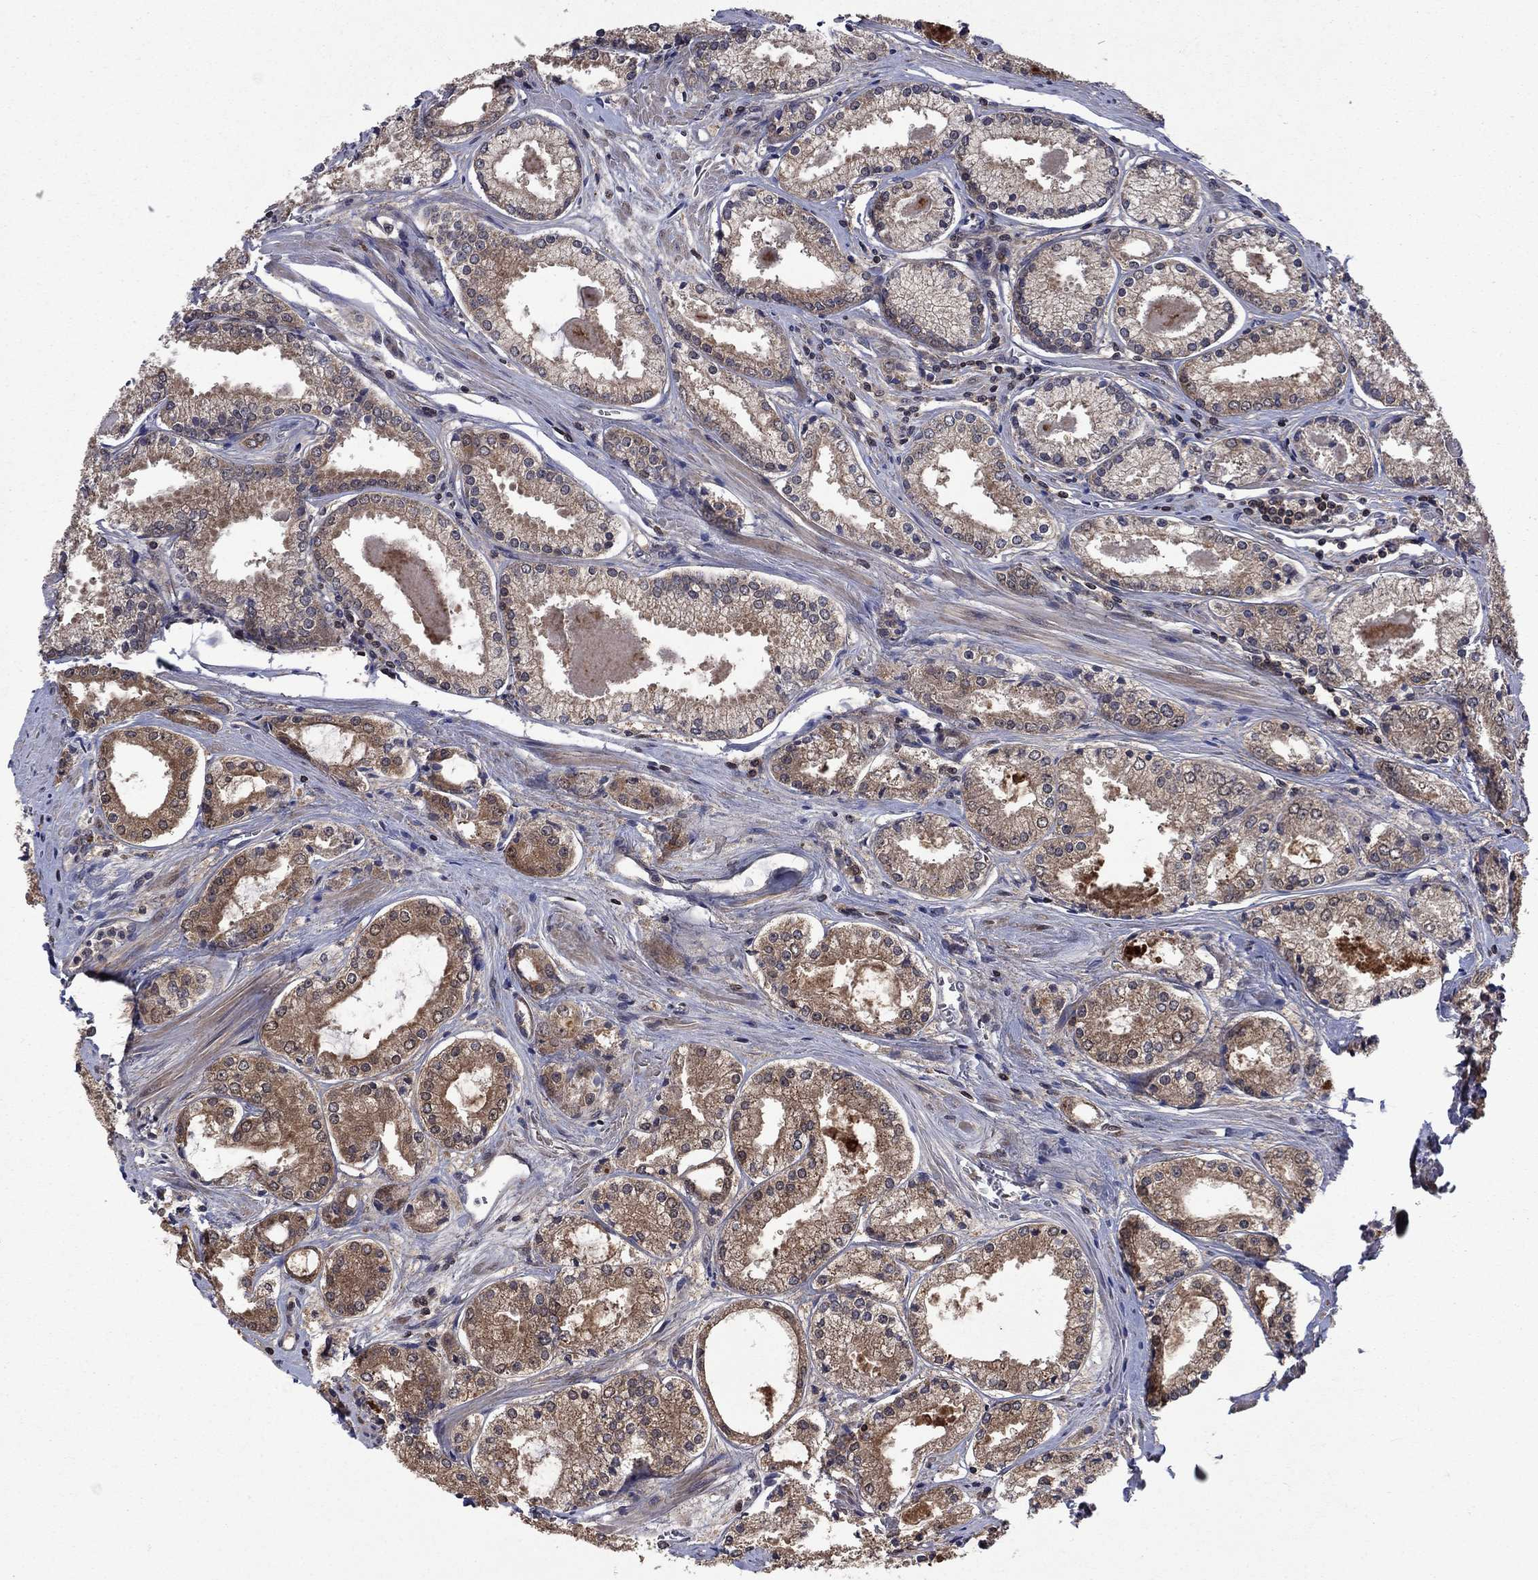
{"staining": {"intensity": "moderate", "quantity": ">75%", "location": "cytoplasmic/membranous"}, "tissue": "prostate cancer", "cell_type": "Tumor cells", "image_type": "cancer", "snomed": [{"axis": "morphology", "description": "Adenocarcinoma, NOS"}, {"axis": "topography", "description": "Prostate"}], "caption": "A photomicrograph of prostate cancer (adenocarcinoma) stained for a protein exhibits moderate cytoplasmic/membranous brown staining in tumor cells.", "gene": "IAH1", "patient": {"sex": "male", "age": 72}}